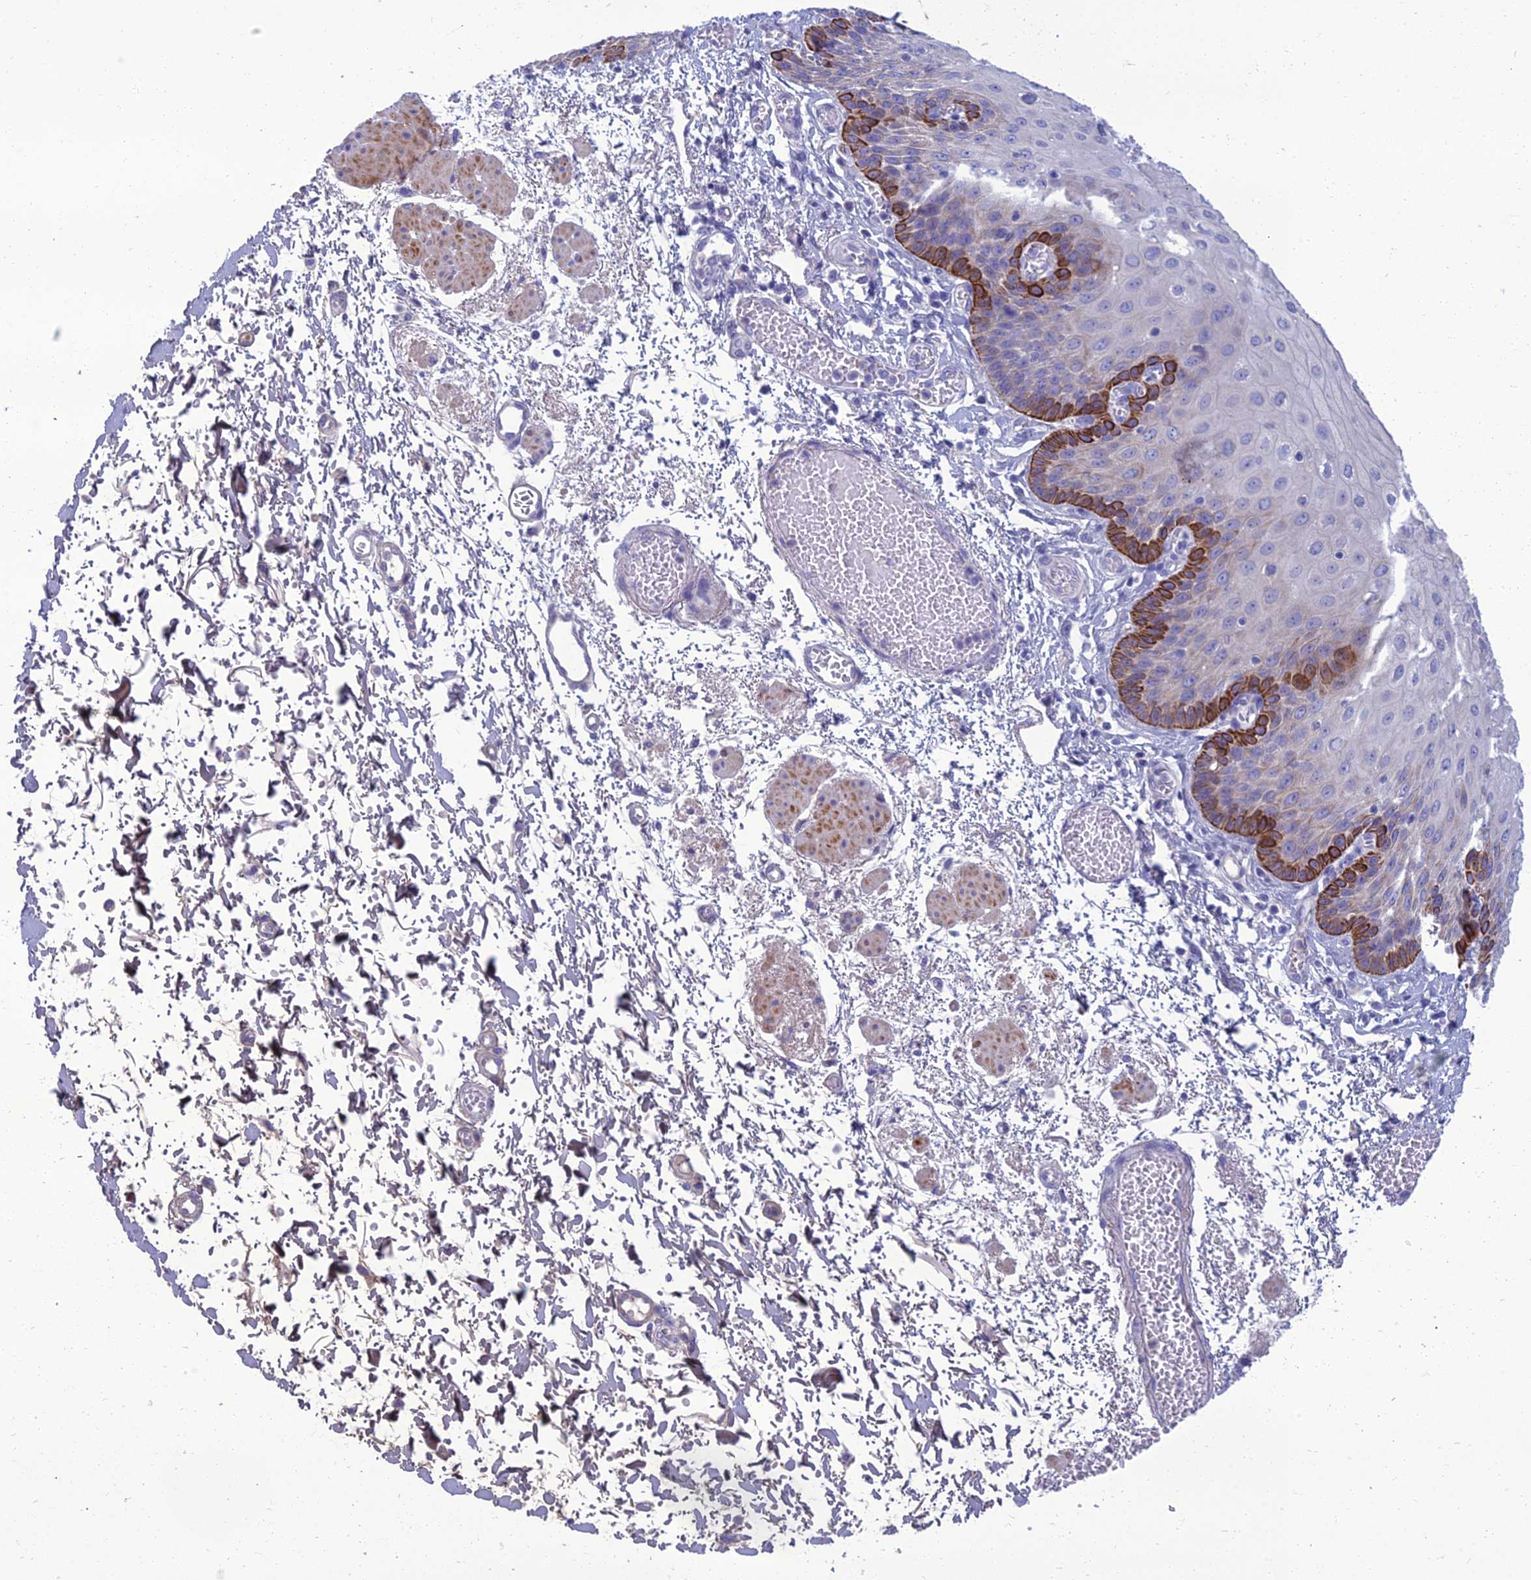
{"staining": {"intensity": "strong", "quantity": "<25%", "location": "cytoplasmic/membranous"}, "tissue": "esophagus", "cell_type": "Squamous epithelial cells", "image_type": "normal", "snomed": [{"axis": "morphology", "description": "Normal tissue, NOS"}, {"axis": "topography", "description": "Esophagus"}], "caption": "IHC of benign esophagus demonstrates medium levels of strong cytoplasmic/membranous positivity in about <25% of squamous epithelial cells.", "gene": "SPTLC3", "patient": {"sex": "male", "age": 81}}